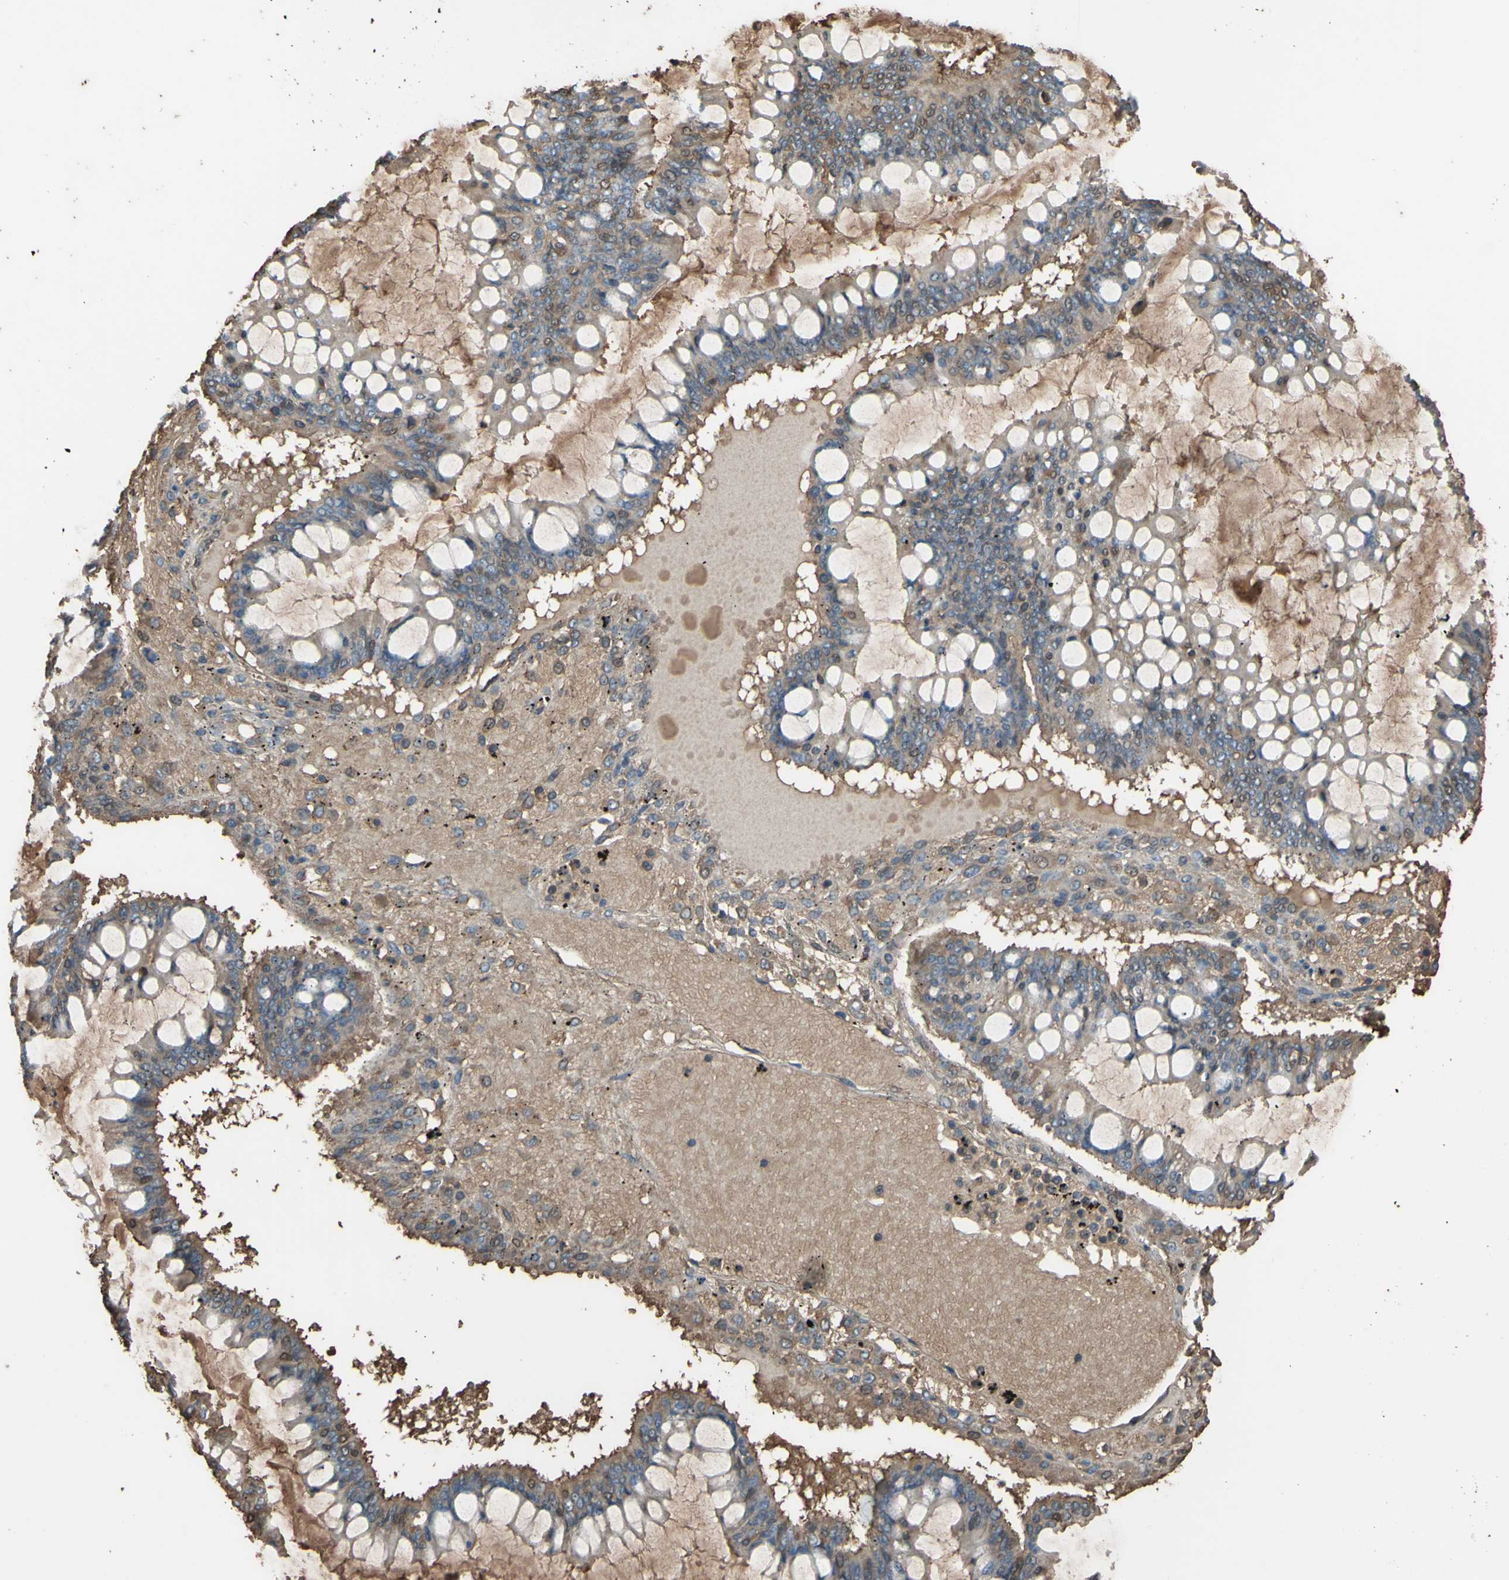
{"staining": {"intensity": "moderate", "quantity": "25%-75%", "location": "cytoplasmic/membranous"}, "tissue": "ovarian cancer", "cell_type": "Tumor cells", "image_type": "cancer", "snomed": [{"axis": "morphology", "description": "Cystadenocarcinoma, mucinous, NOS"}, {"axis": "topography", "description": "Ovary"}], "caption": "Tumor cells display medium levels of moderate cytoplasmic/membranous expression in approximately 25%-75% of cells in human ovarian mucinous cystadenocarcinoma. Nuclei are stained in blue.", "gene": "PTGDS", "patient": {"sex": "female", "age": 73}}